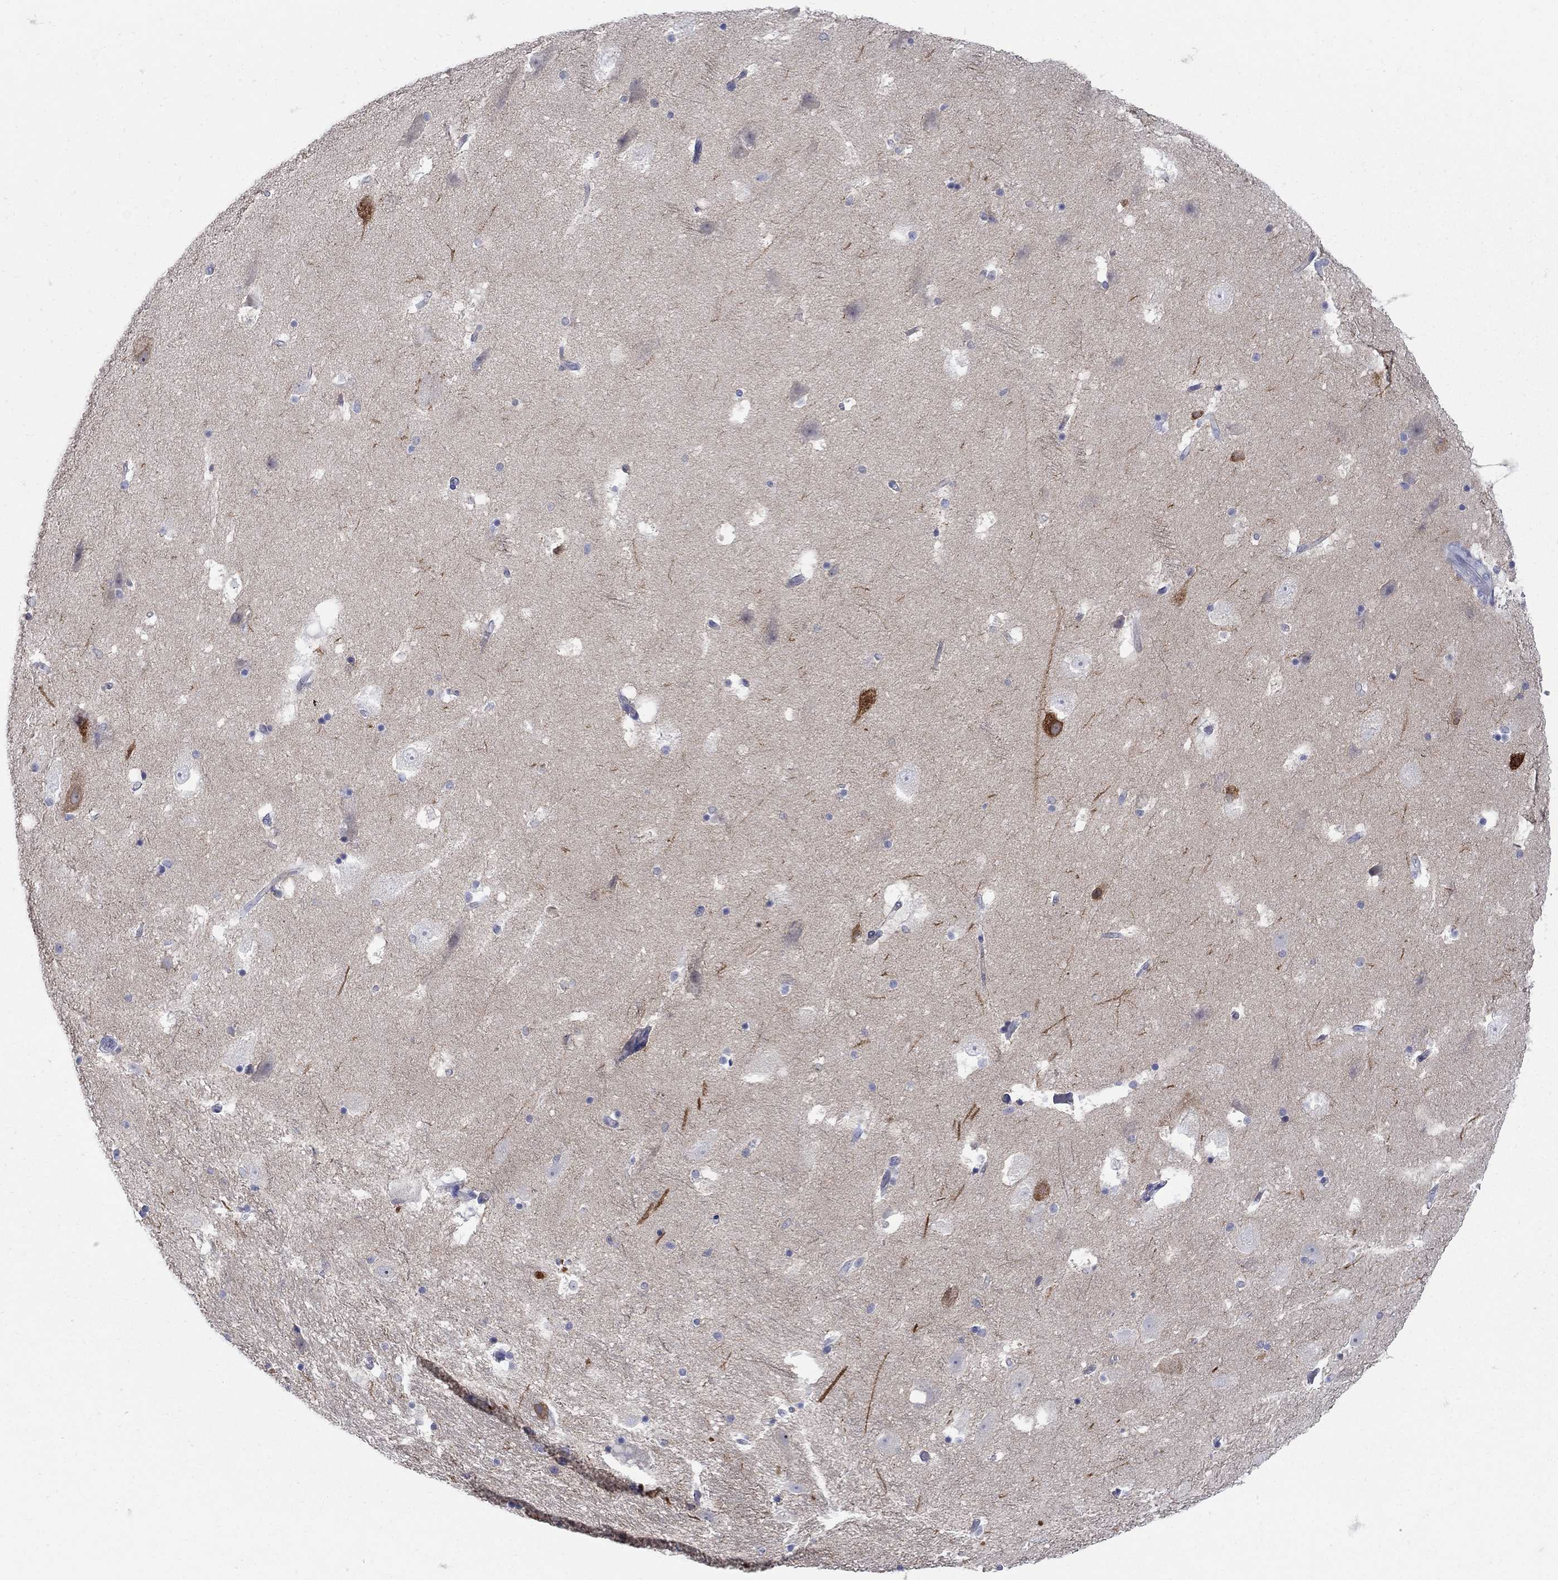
{"staining": {"intensity": "negative", "quantity": "none", "location": "none"}, "tissue": "hippocampus", "cell_type": "Glial cells", "image_type": "normal", "snomed": [{"axis": "morphology", "description": "Normal tissue, NOS"}, {"axis": "topography", "description": "Hippocampus"}], "caption": "Immunohistochemical staining of benign hippocampus displays no significant positivity in glial cells.", "gene": "REEP2", "patient": {"sex": "male", "age": 51}}